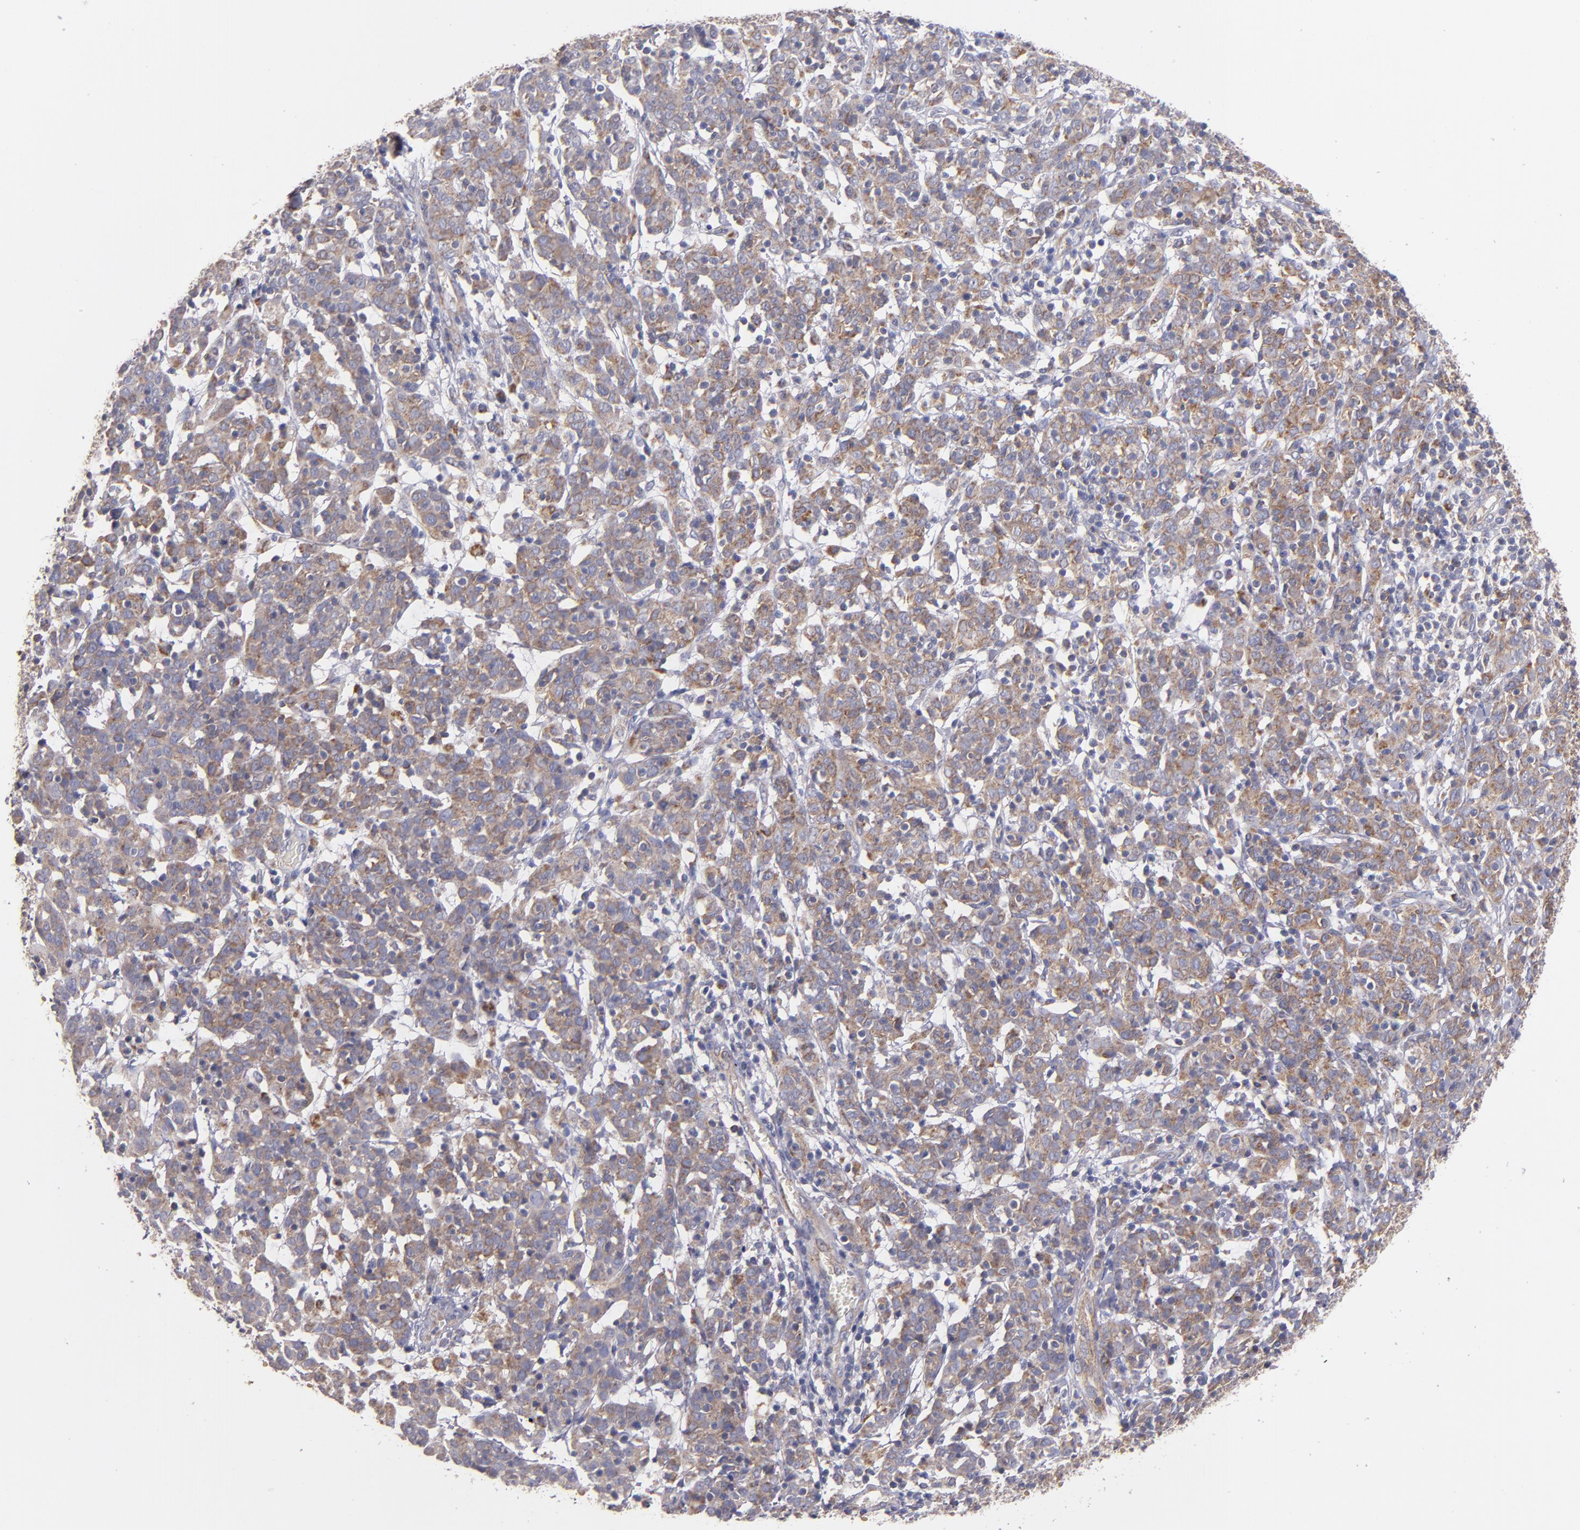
{"staining": {"intensity": "weak", "quantity": ">75%", "location": "cytoplasmic/membranous"}, "tissue": "cervical cancer", "cell_type": "Tumor cells", "image_type": "cancer", "snomed": [{"axis": "morphology", "description": "Normal tissue, NOS"}, {"axis": "morphology", "description": "Squamous cell carcinoma, NOS"}, {"axis": "topography", "description": "Cervix"}], "caption": "Immunohistochemical staining of cervical cancer (squamous cell carcinoma) reveals low levels of weak cytoplasmic/membranous protein staining in about >75% of tumor cells.", "gene": "CLTA", "patient": {"sex": "female", "age": 67}}